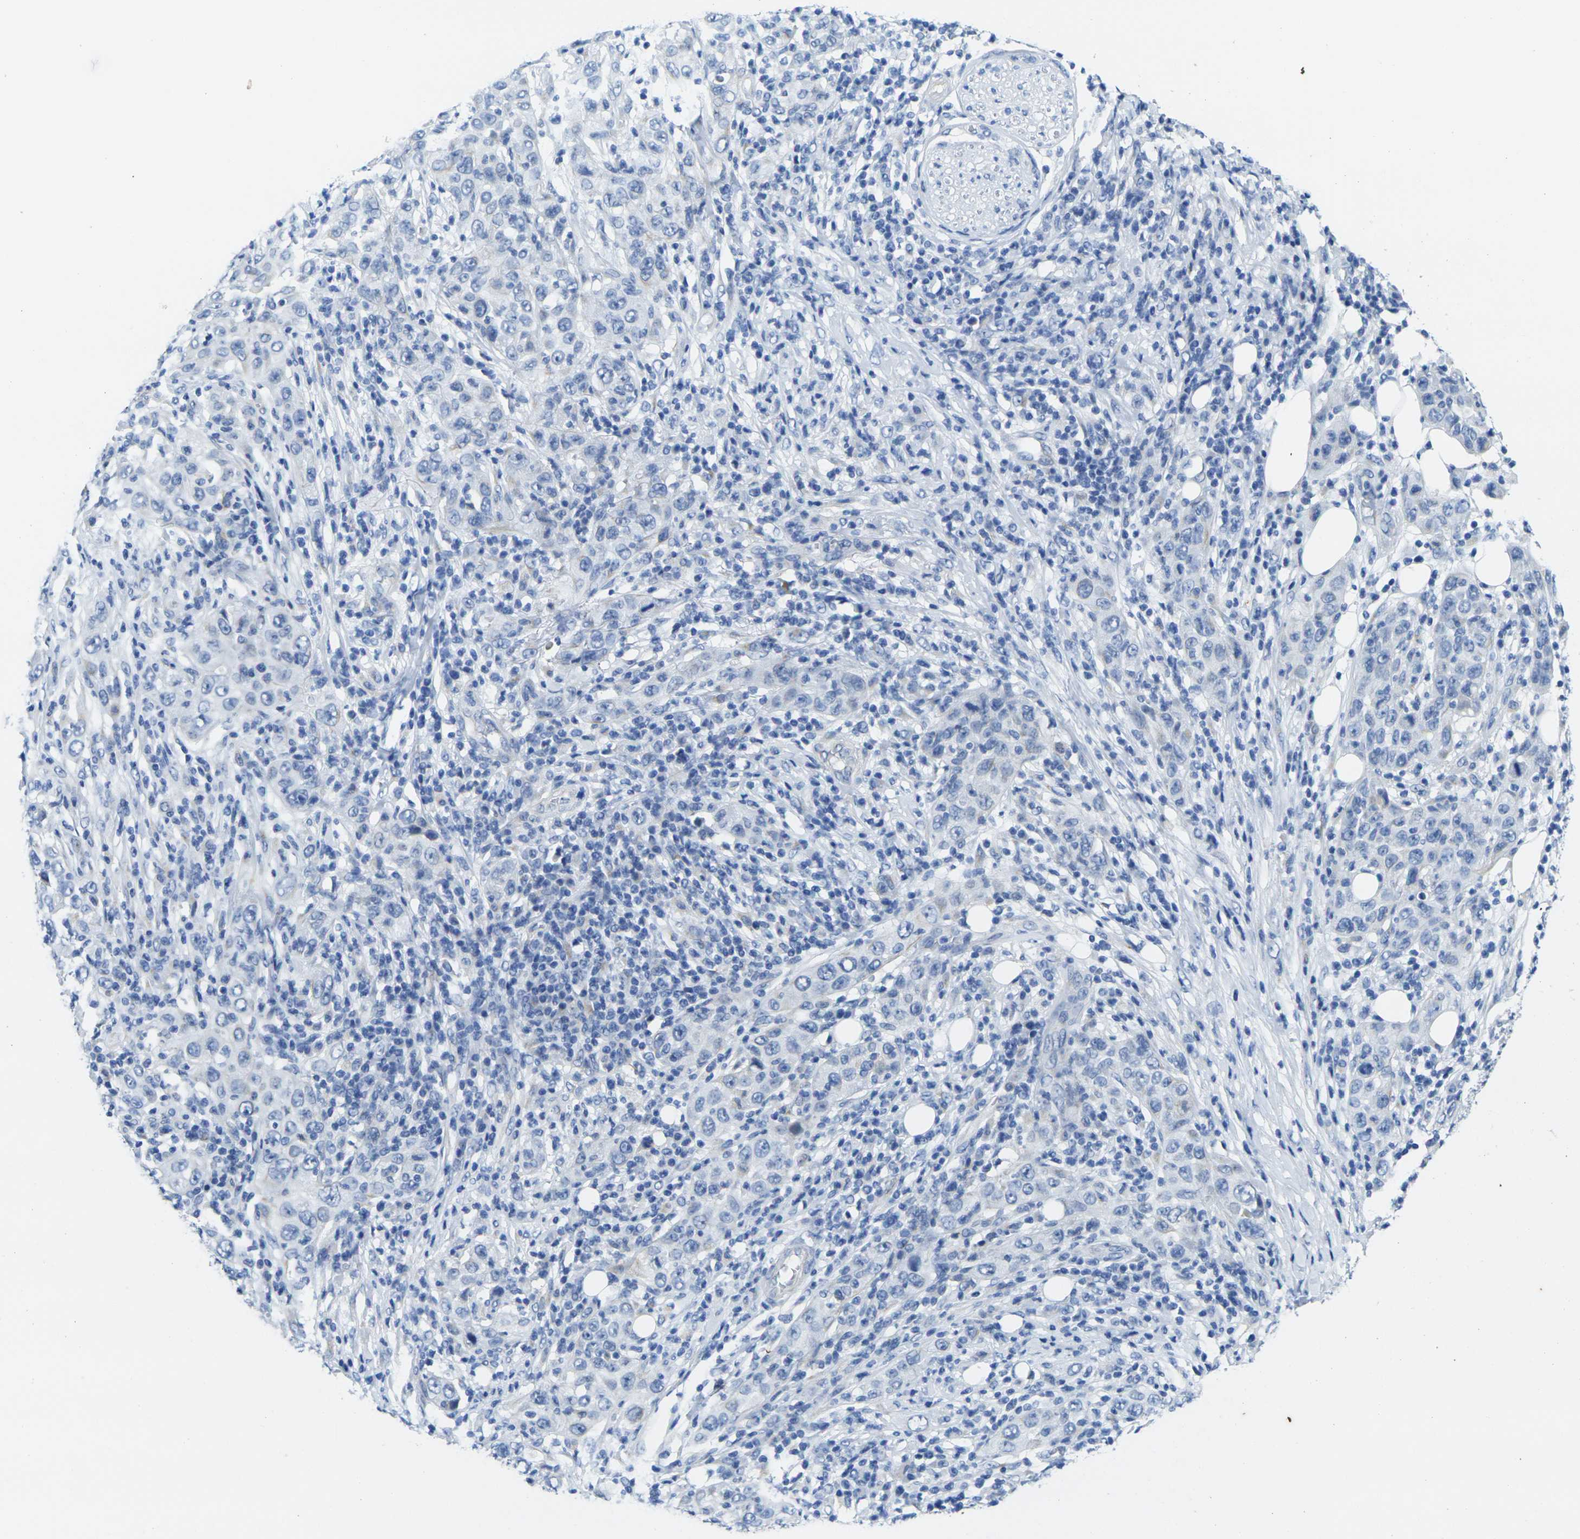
{"staining": {"intensity": "moderate", "quantity": "<25%", "location": "cytoplasmic/membranous"}, "tissue": "skin cancer", "cell_type": "Tumor cells", "image_type": "cancer", "snomed": [{"axis": "morphology", "description": "Squamous cell carcinoma, NOS"}, {"axis": "topography", "description": "Skin"}], "caption": "Protein staining by immunohistochemistry shows moderate cytoplasmic/membranous staining in approximately <25% of tumor cells in squamous cell carcinoma (skin).", "gene": "CRK", "patient": {"sex": "female", "age": 88}}